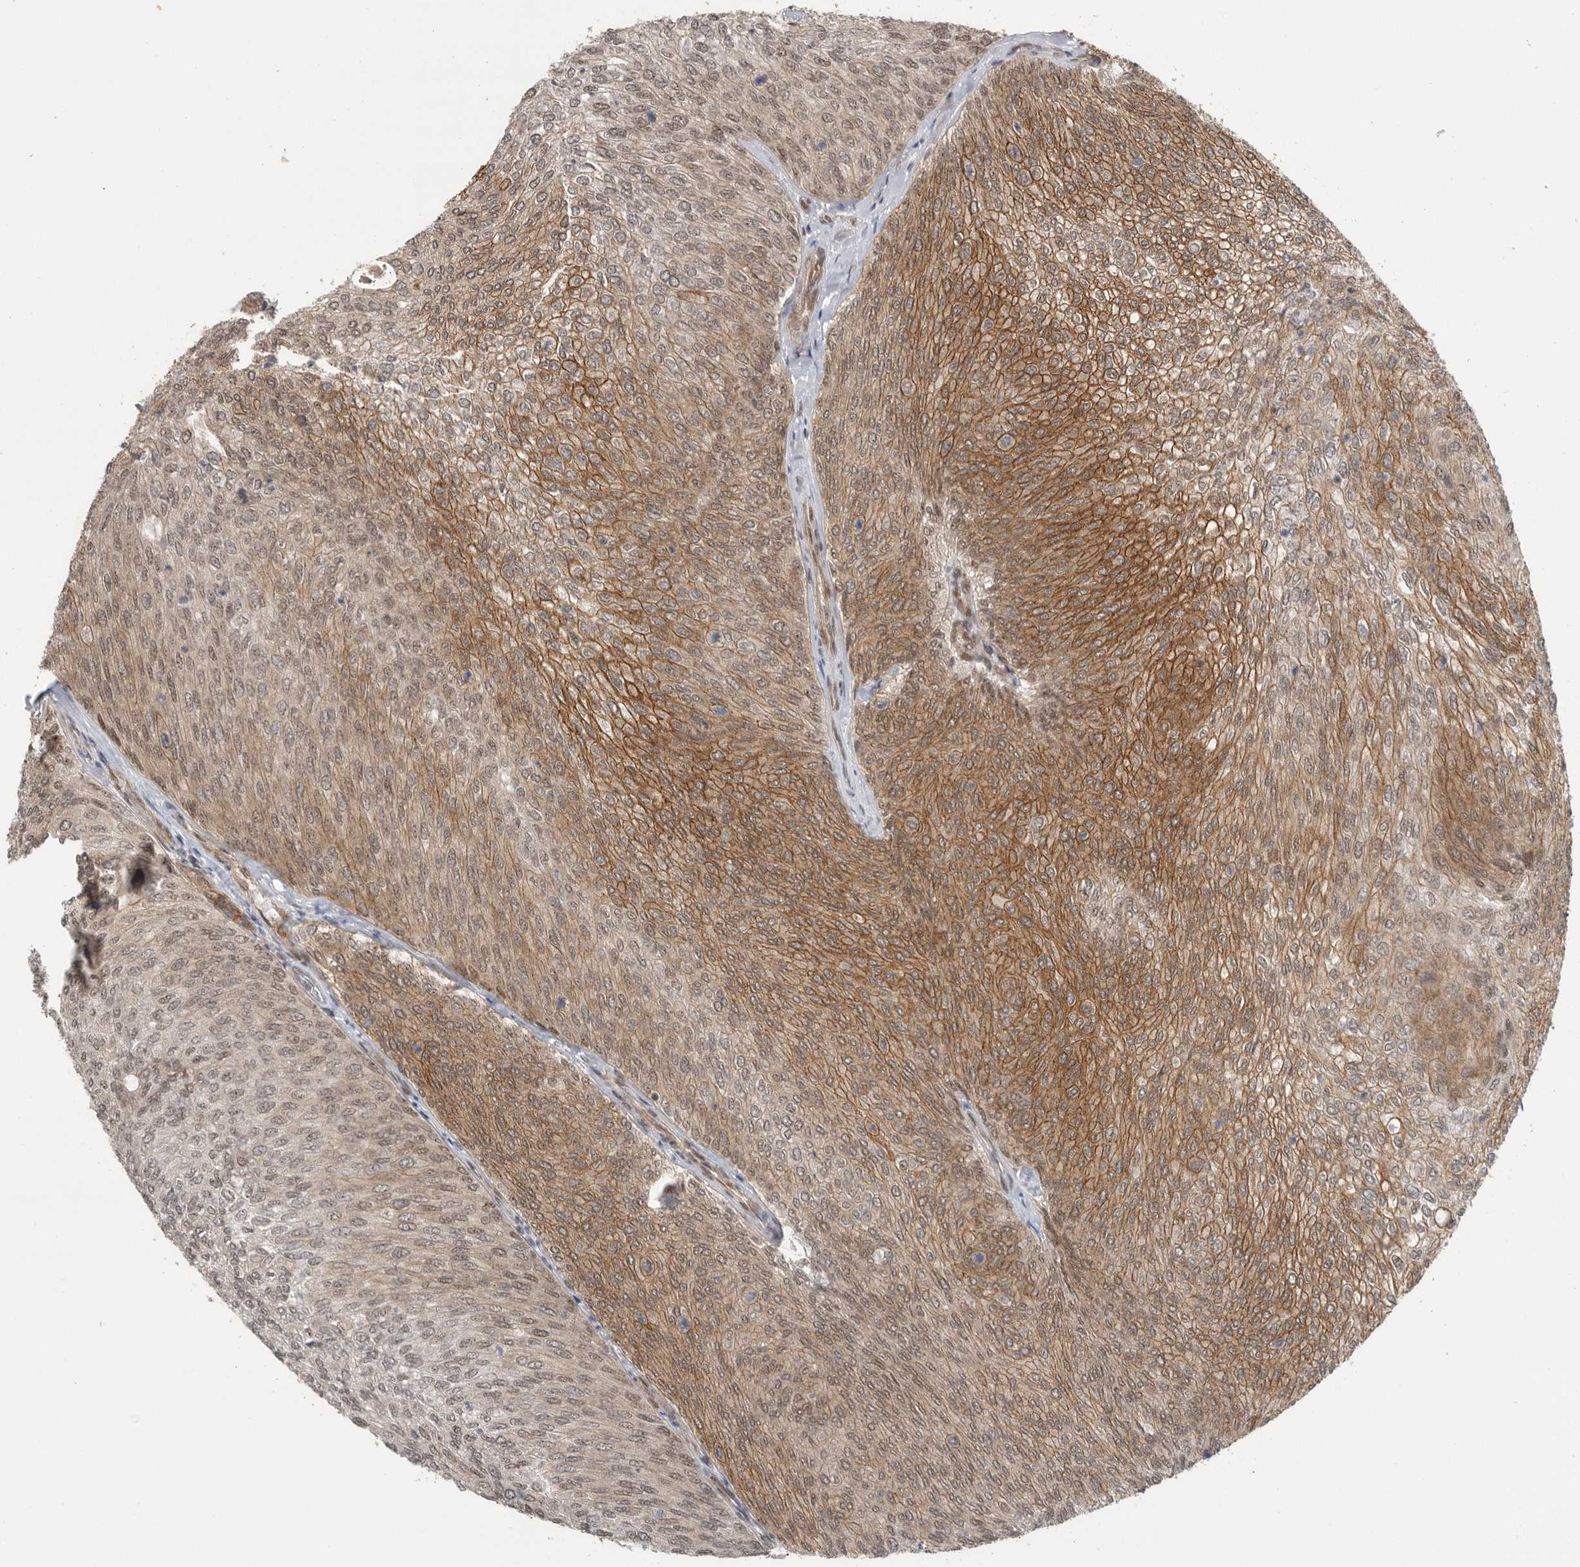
{"staining": {"intensity": "moderate", "quantity": ">75%", "location": "cytoplasmic/membranous,nuclear"}, "tissue": "urothelial cancer", "cell_type": "Tumor cells", "image_type": "cancer", "snomed": [{"axis": "morphology", "description": "Urothelial carcinoma, Low grade"}, {"axis": "topography", "description": "Urinary bladder"}], "caption": "Urothelial carcinoma (low-grade) was stained to show a protein in brown. There is medium levels of moderate cytoplasmic/membranous and nuclear expression in approximately >75% of tumor cells. The staining is performed using DAB brown chromogen to label protein expression. The nuclei are counter-stained blue using hematoxylin.", "gene": "VPS50", "patient": {"sex": "female", "age": 79}}